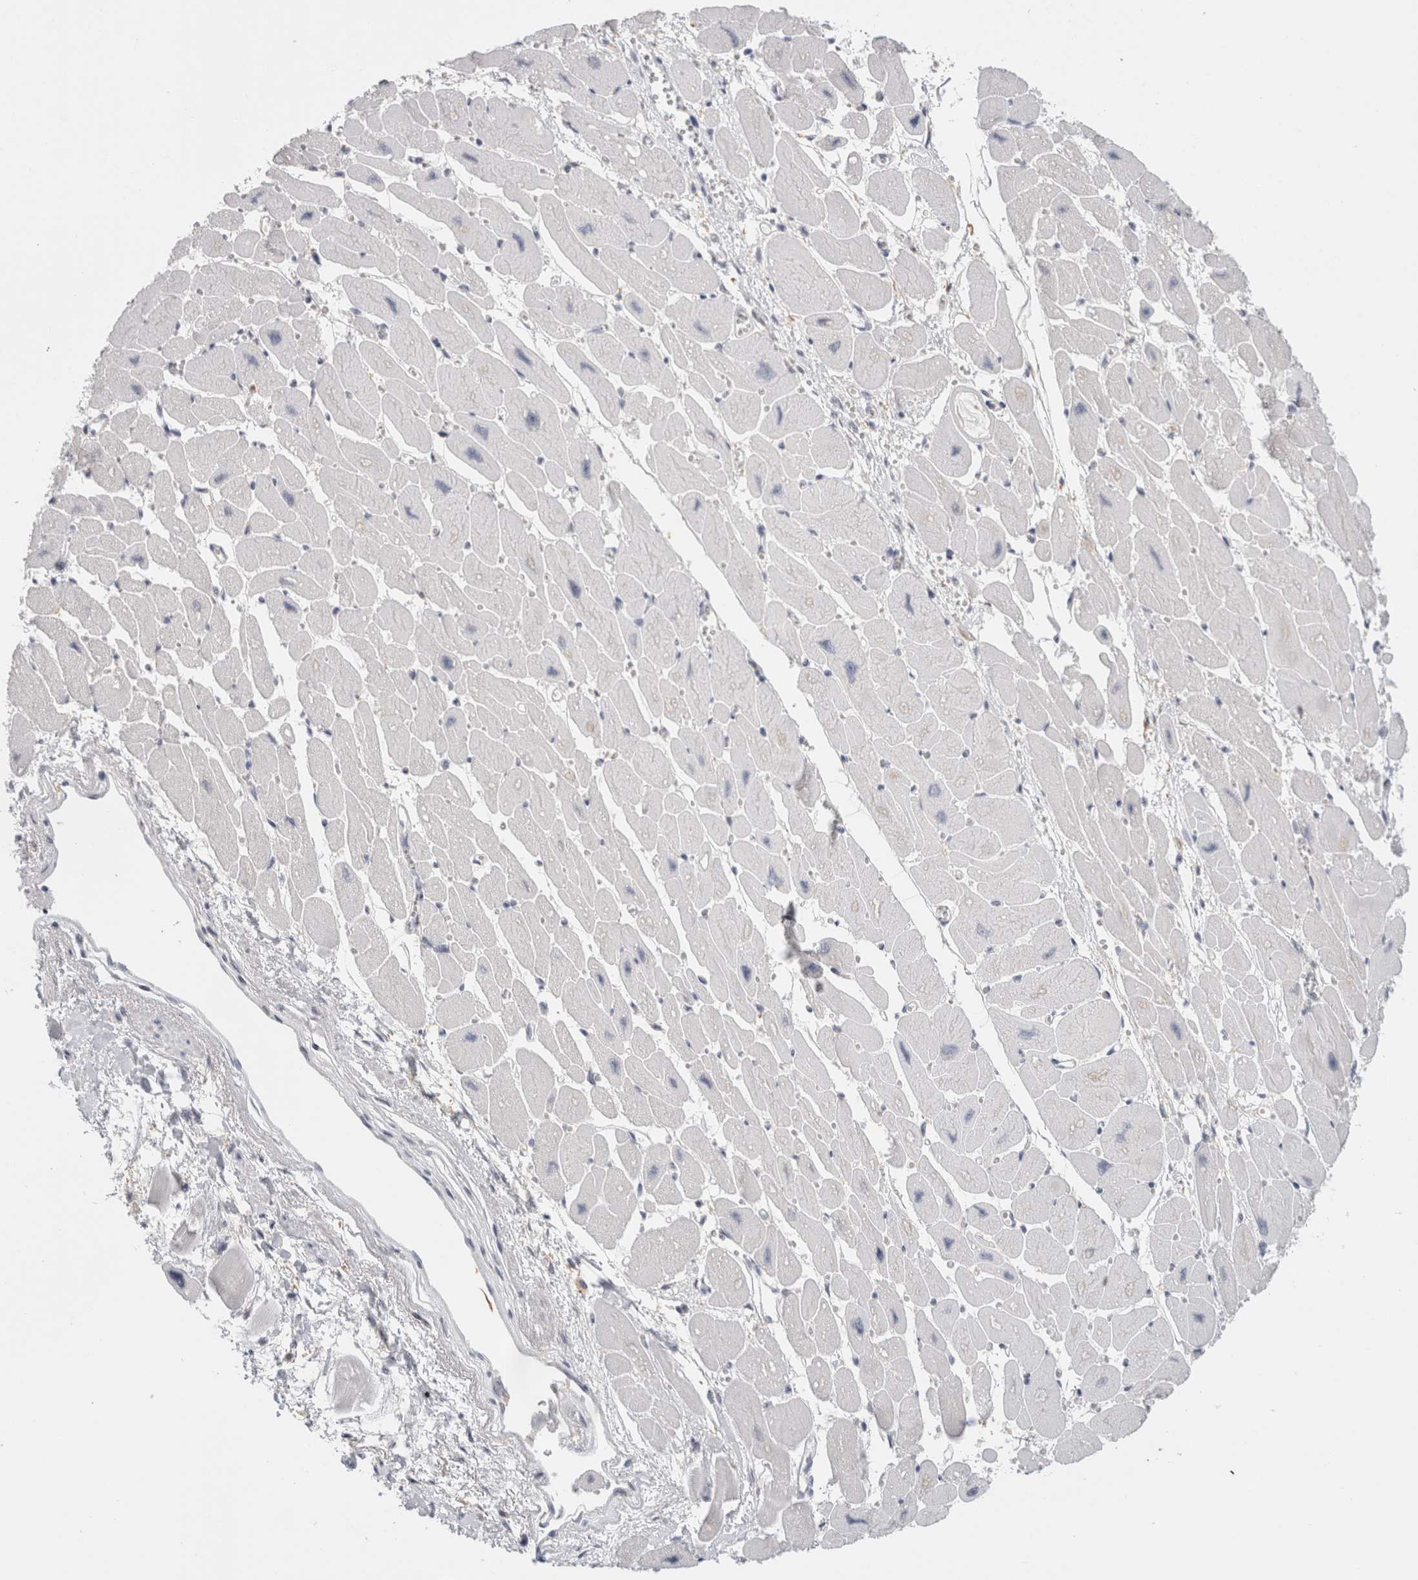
{"staining": {"intensity": "negative", "quantity": "none", "location": "none"}, "tissue": "heart muscle", "cell_type": "Cardiomyocytes", "image_type": "normal", "snomed": [{"axis": "morphology", "description": "Normal tissue, NOS"}, {"axis": "topography", "description": "Heart"}], "caption": "High power microscopy image of an immunohistochemistry histopathology image of benign heart muscle, revealing no significant positivity in cardiomyocytes.", "gene": "P2RY2", "patient": {"sex": "female", "age": 54}}